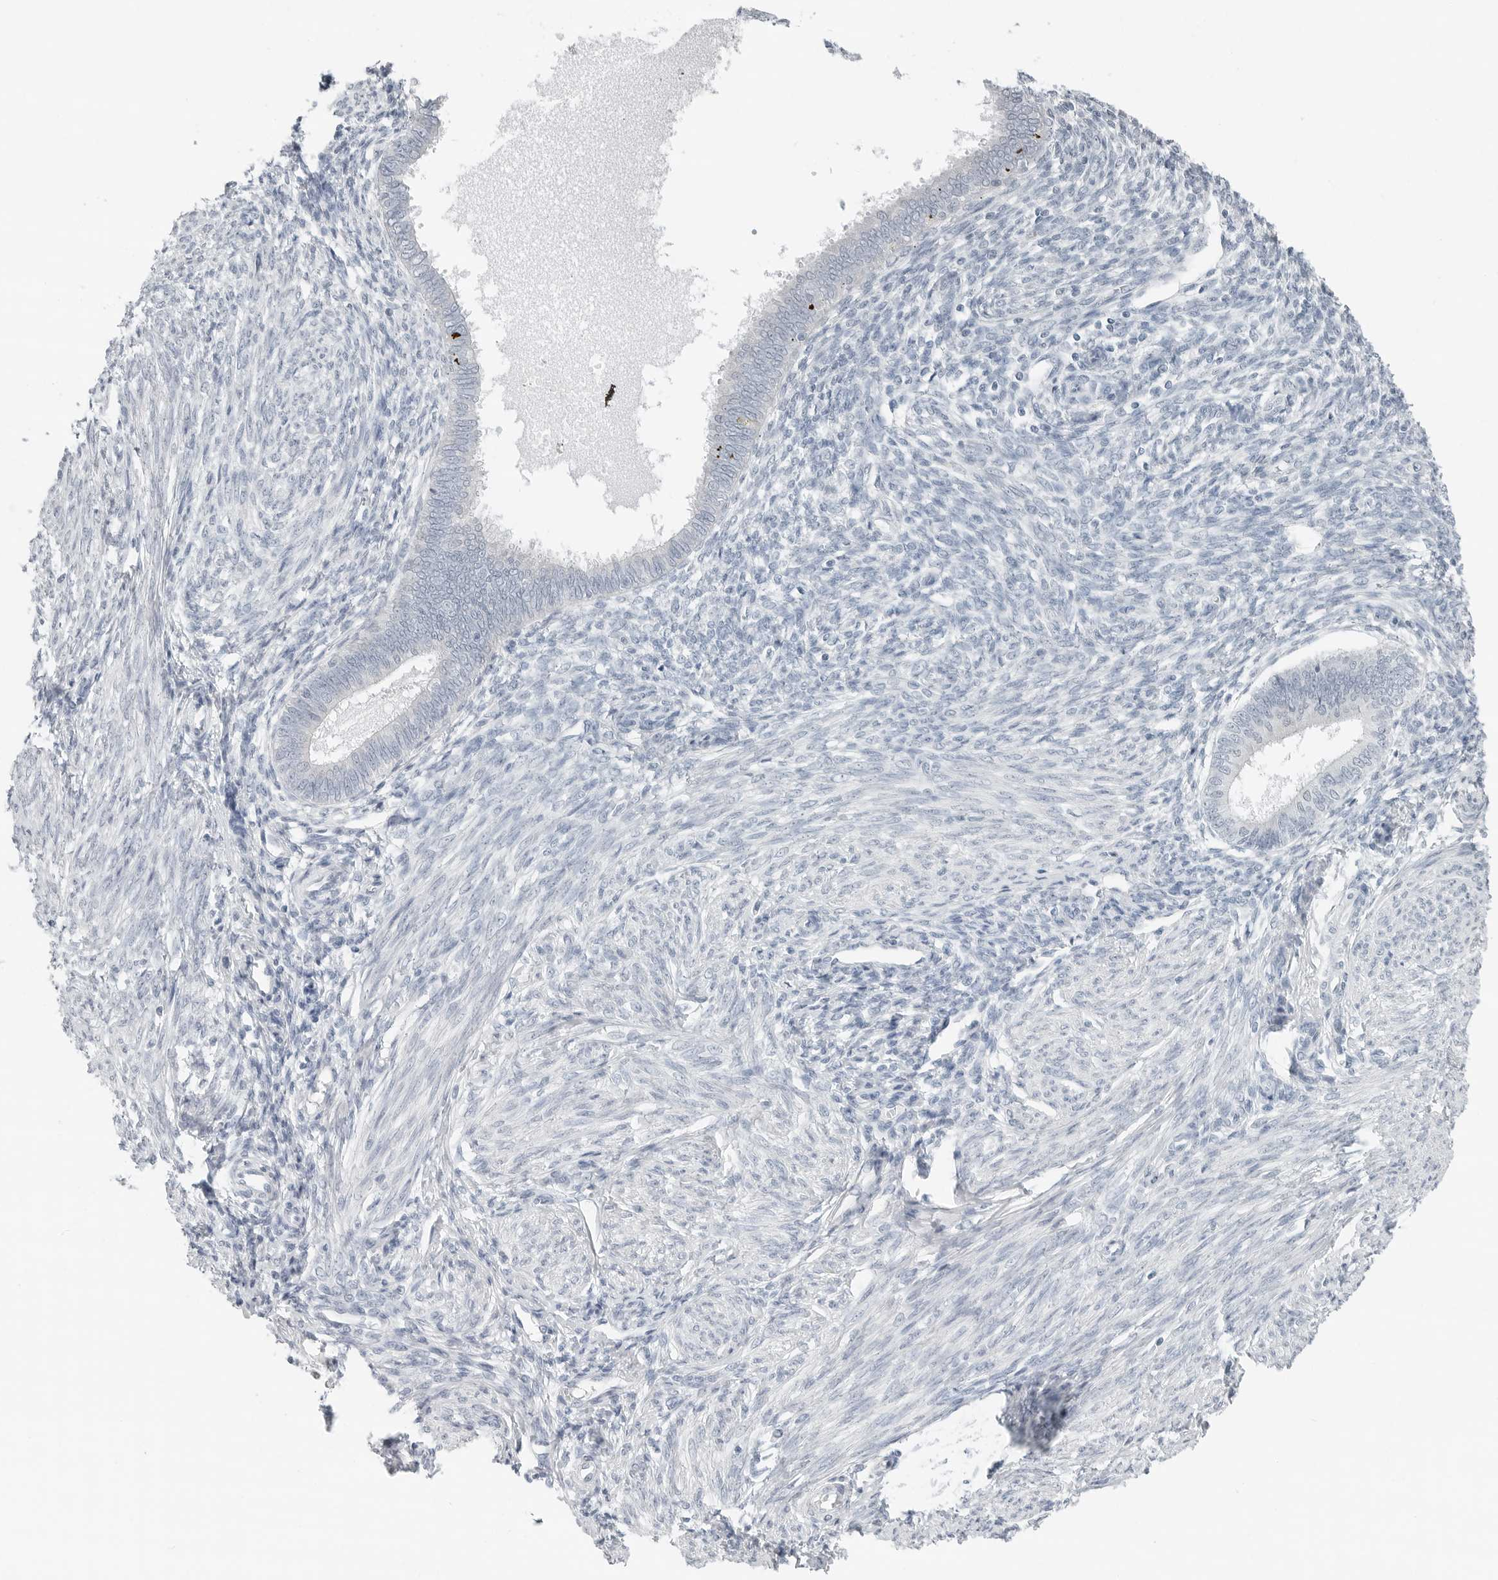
{"staining": {"intensity": "negative", "quantity": "none", "location": "none"}, "tissue": "endometrium", "cell_type": "Cells in endometrial stroma", "image_type": "normal", "snomed": [{"axis": "morphology", "description": "Normal tissue, NOS"}, {"axis": "topography", "description": "Endometrium"}], "caption": "Immunohistochemistry micrograph of benign endometrium stained for a protein (brown), which shows no expression in cells in endometrial stroma.", "gene": "XIRP1", "patient": {"sex": "female", "age": 46}}